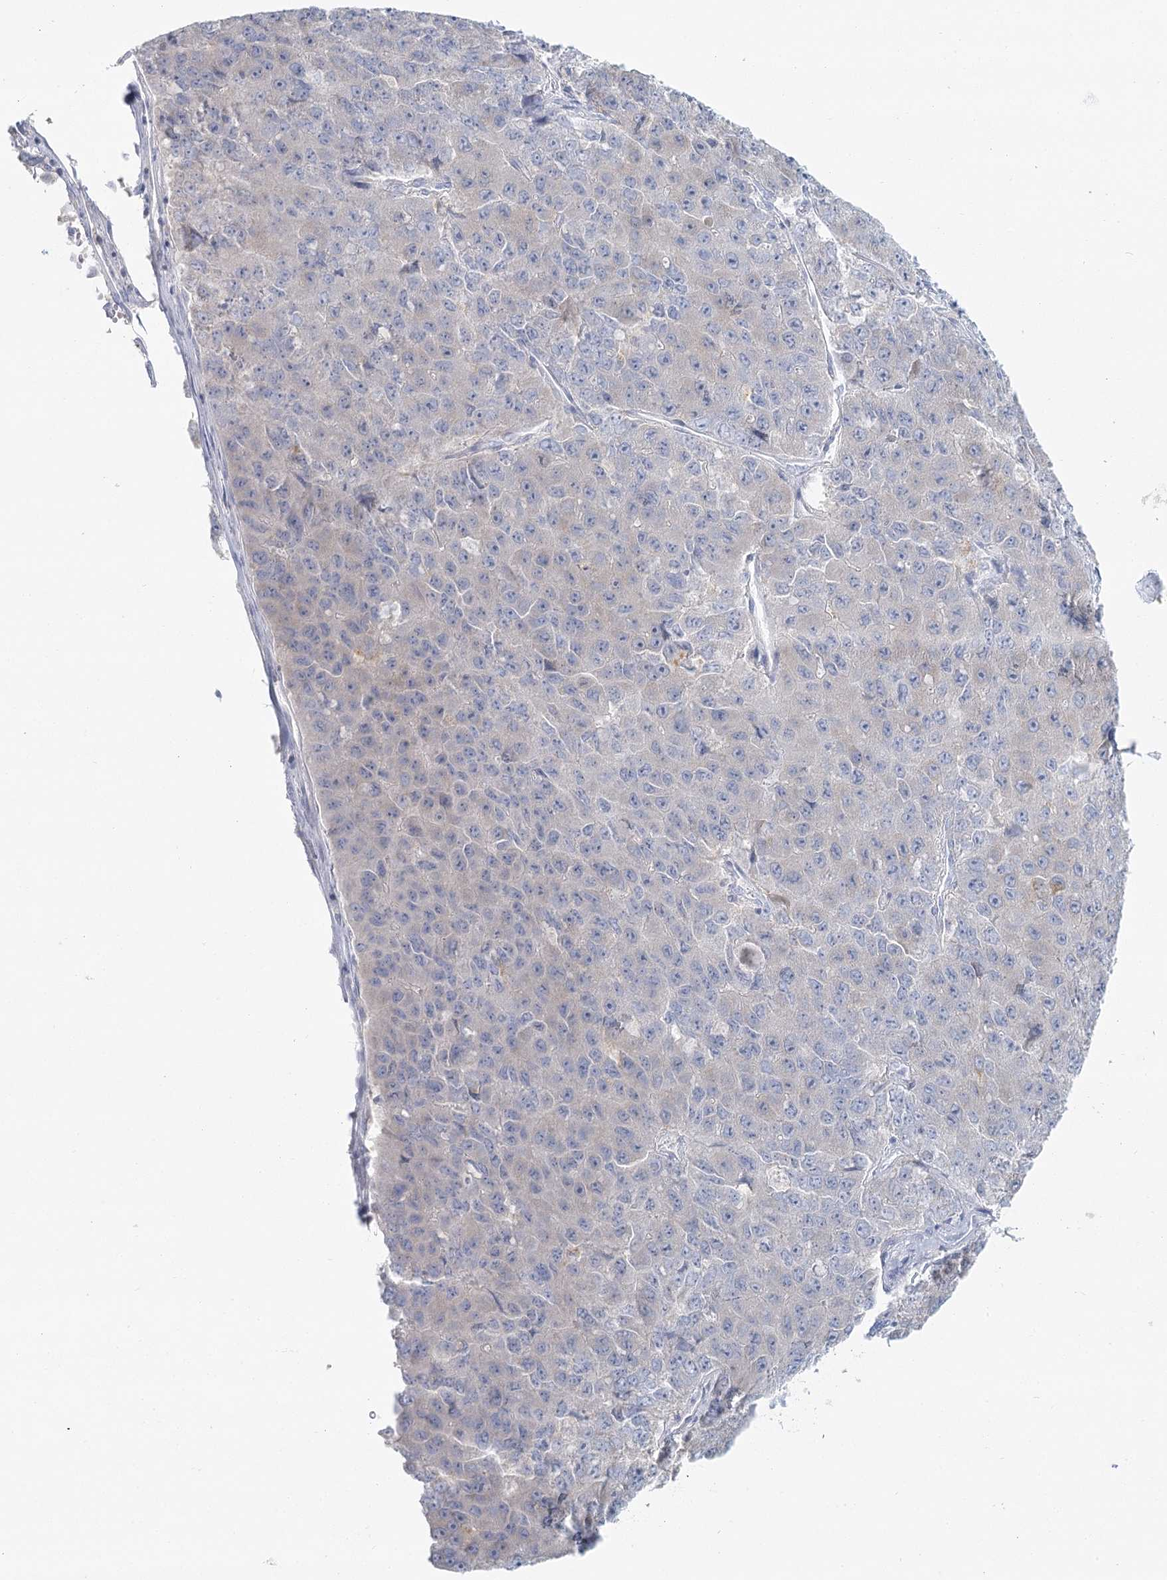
{"staining": {"intensity": "negative", "quantity": "none", "location": "none"}, "tissue": "pancreatic cancer", "cell_type": "Tumor cells", "image_type": "cancer", "snomed": [{"axis": "morphology", "description": "Adenocarcinoma, NOS"}, {"axis": "topography", "description": "Pancreas"}], "caption": "Tumor cells are negative for brown protein staining in pancreatic cancer.", "gene": "DMGDH", "patient": {"sex": "male", "age": 50}}